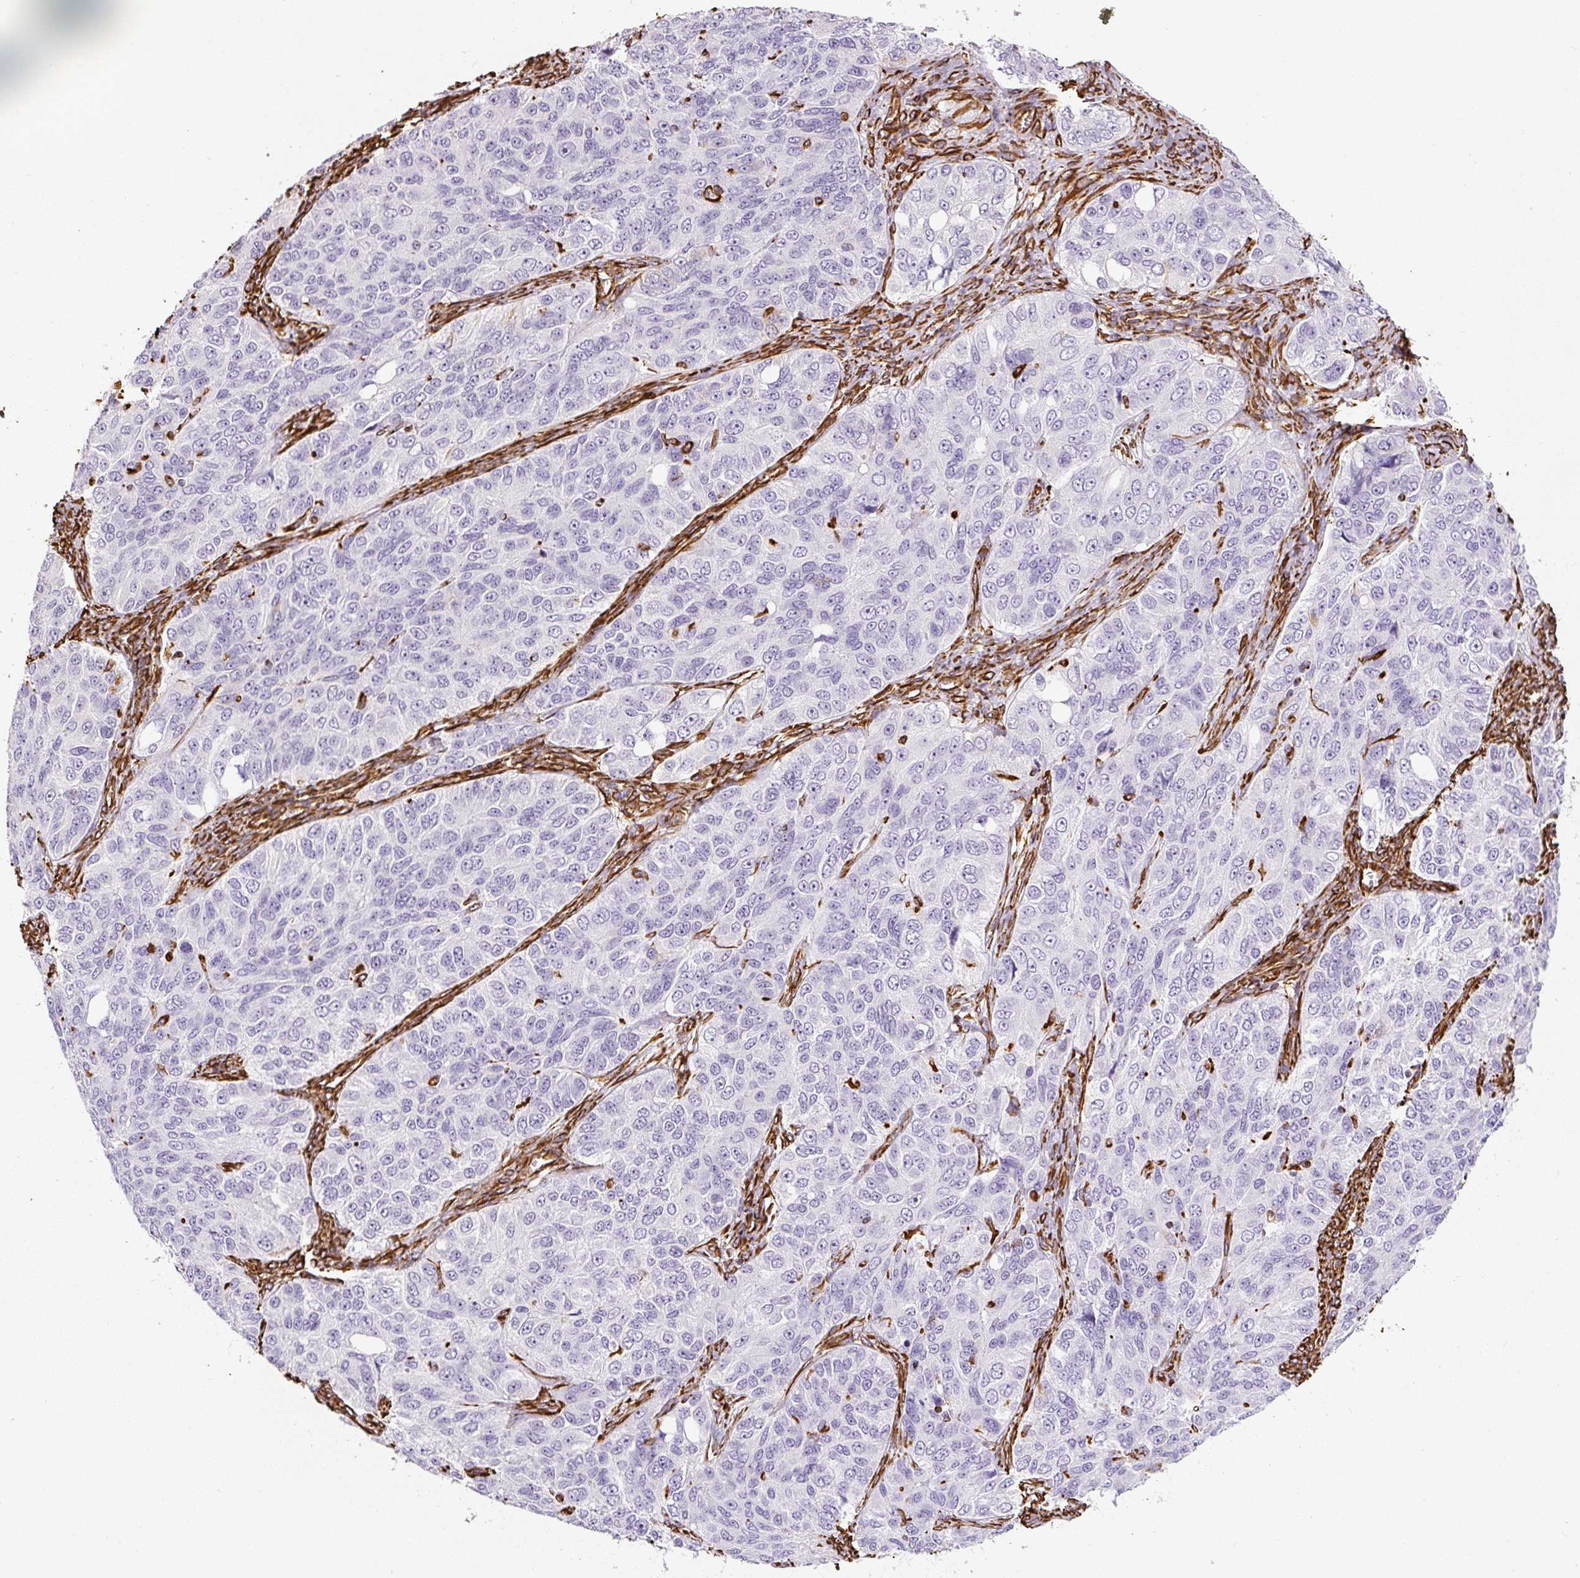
{"staining": {"intensity": "negative", "quantity": "none", "location": "none"}, "tissue": "ovarian cancer", "cell_type": "Tumor cells", "image_type": "cancer", "snomed": [{"axis": "morphology", "description": "Carcinoma, endometroid"}, {"axis": "topography", "description": "Ovary"}], "caption": "Ovarian cancer (endometroid carcinoma) was stained to show a protein in brown. There is no significant staining in tumor cells.", "gene": "VIM", "patient": {"sex": "female", "age": 51}}